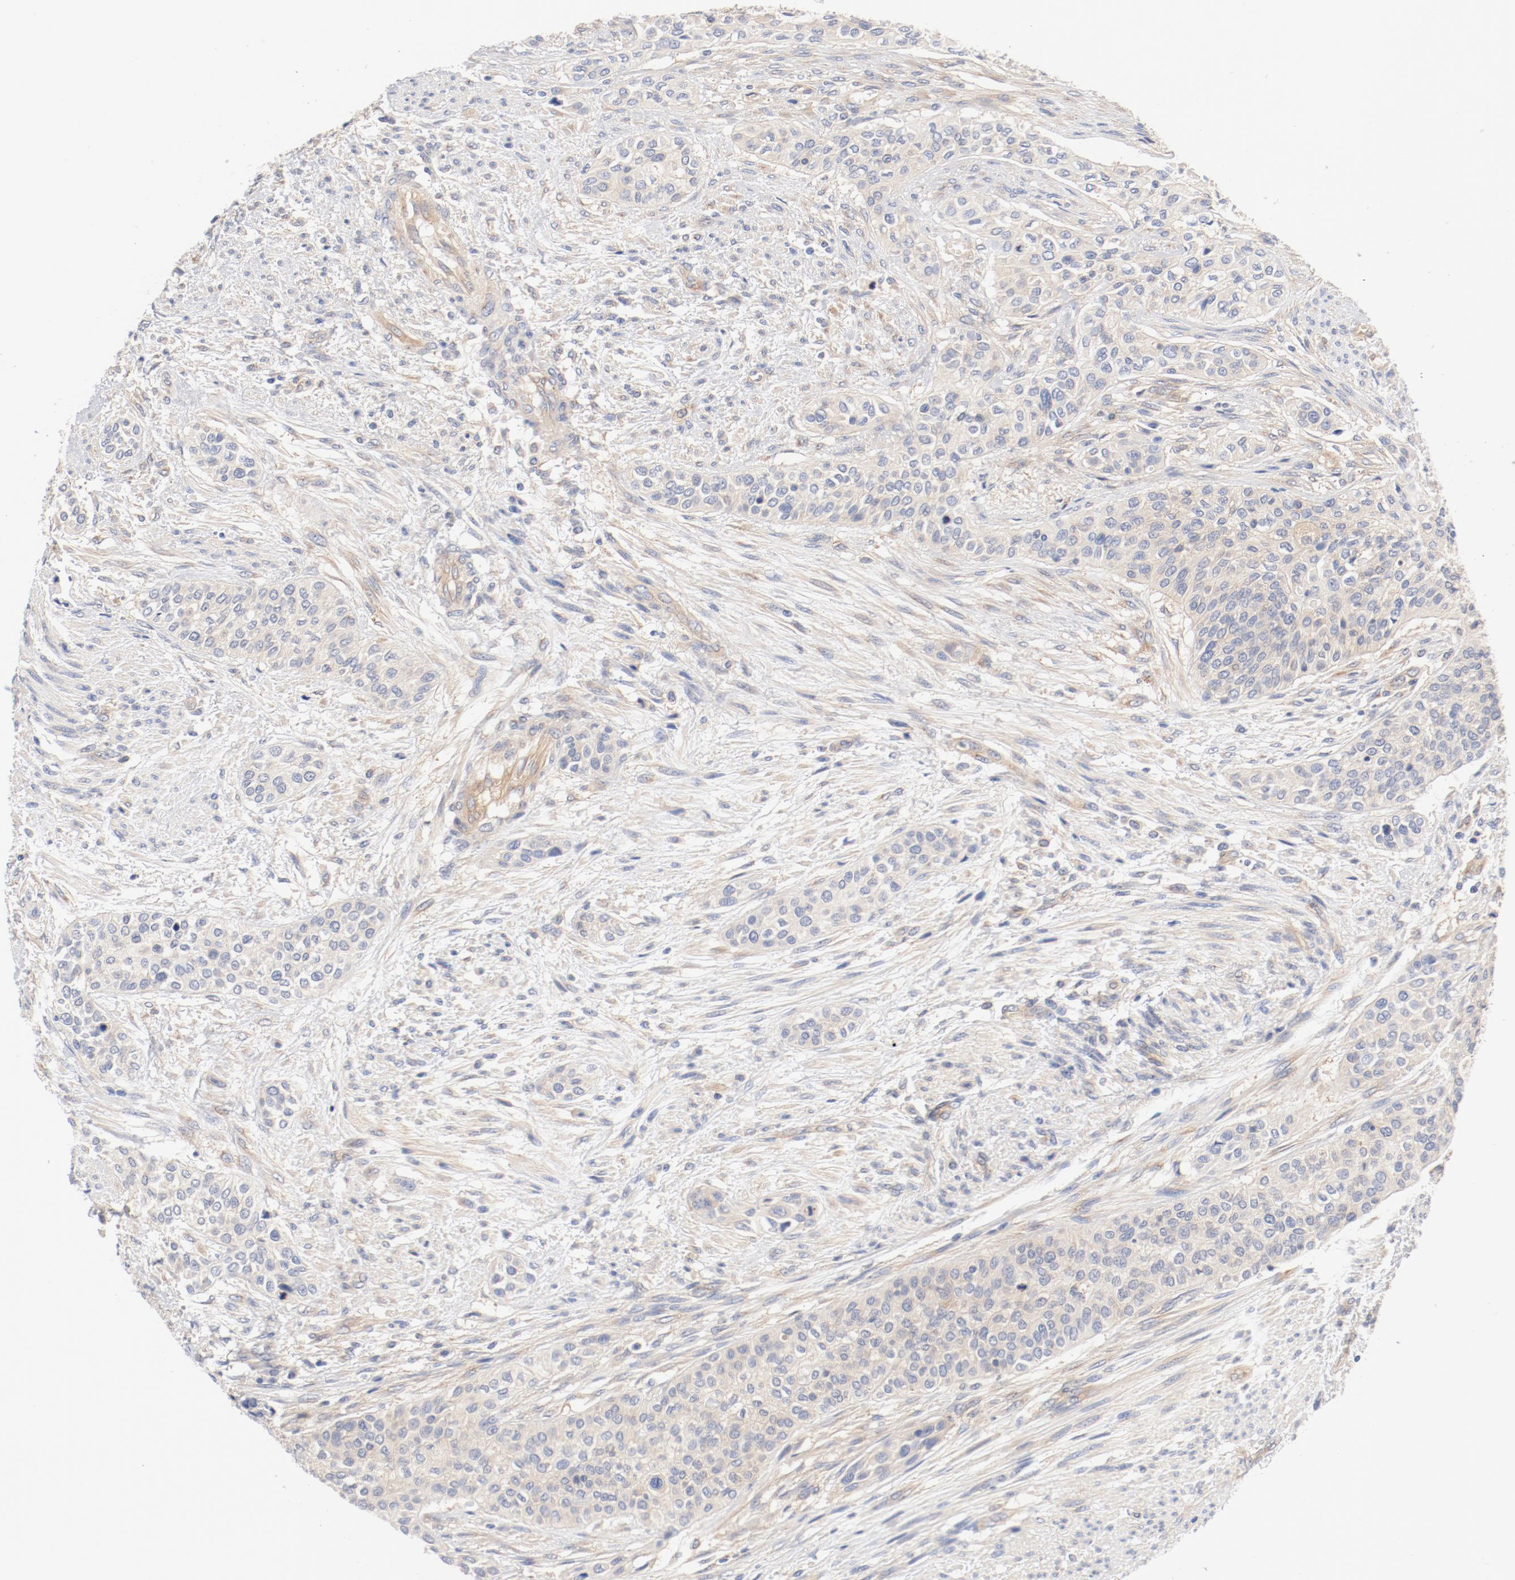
{"staining": {"intensity": "negative", "quantity": "none", "location": "none"}, "tissue": "urothelial cancer", "cell_type": "Tumor cells", "image_type": "cancer", "snomed": [{"axis": "morphology", "description": "Urothelial carcinoma, High grade"}, {"axis": "topography", "description": "Urinary bladder"}], "caption": "Histopathology image shows no protein staining in tumor cells of high-grade urothelial carcinoma tissue.", "gene": "DYNC1H1", "patient": {"sex": "male", "age": 74}}